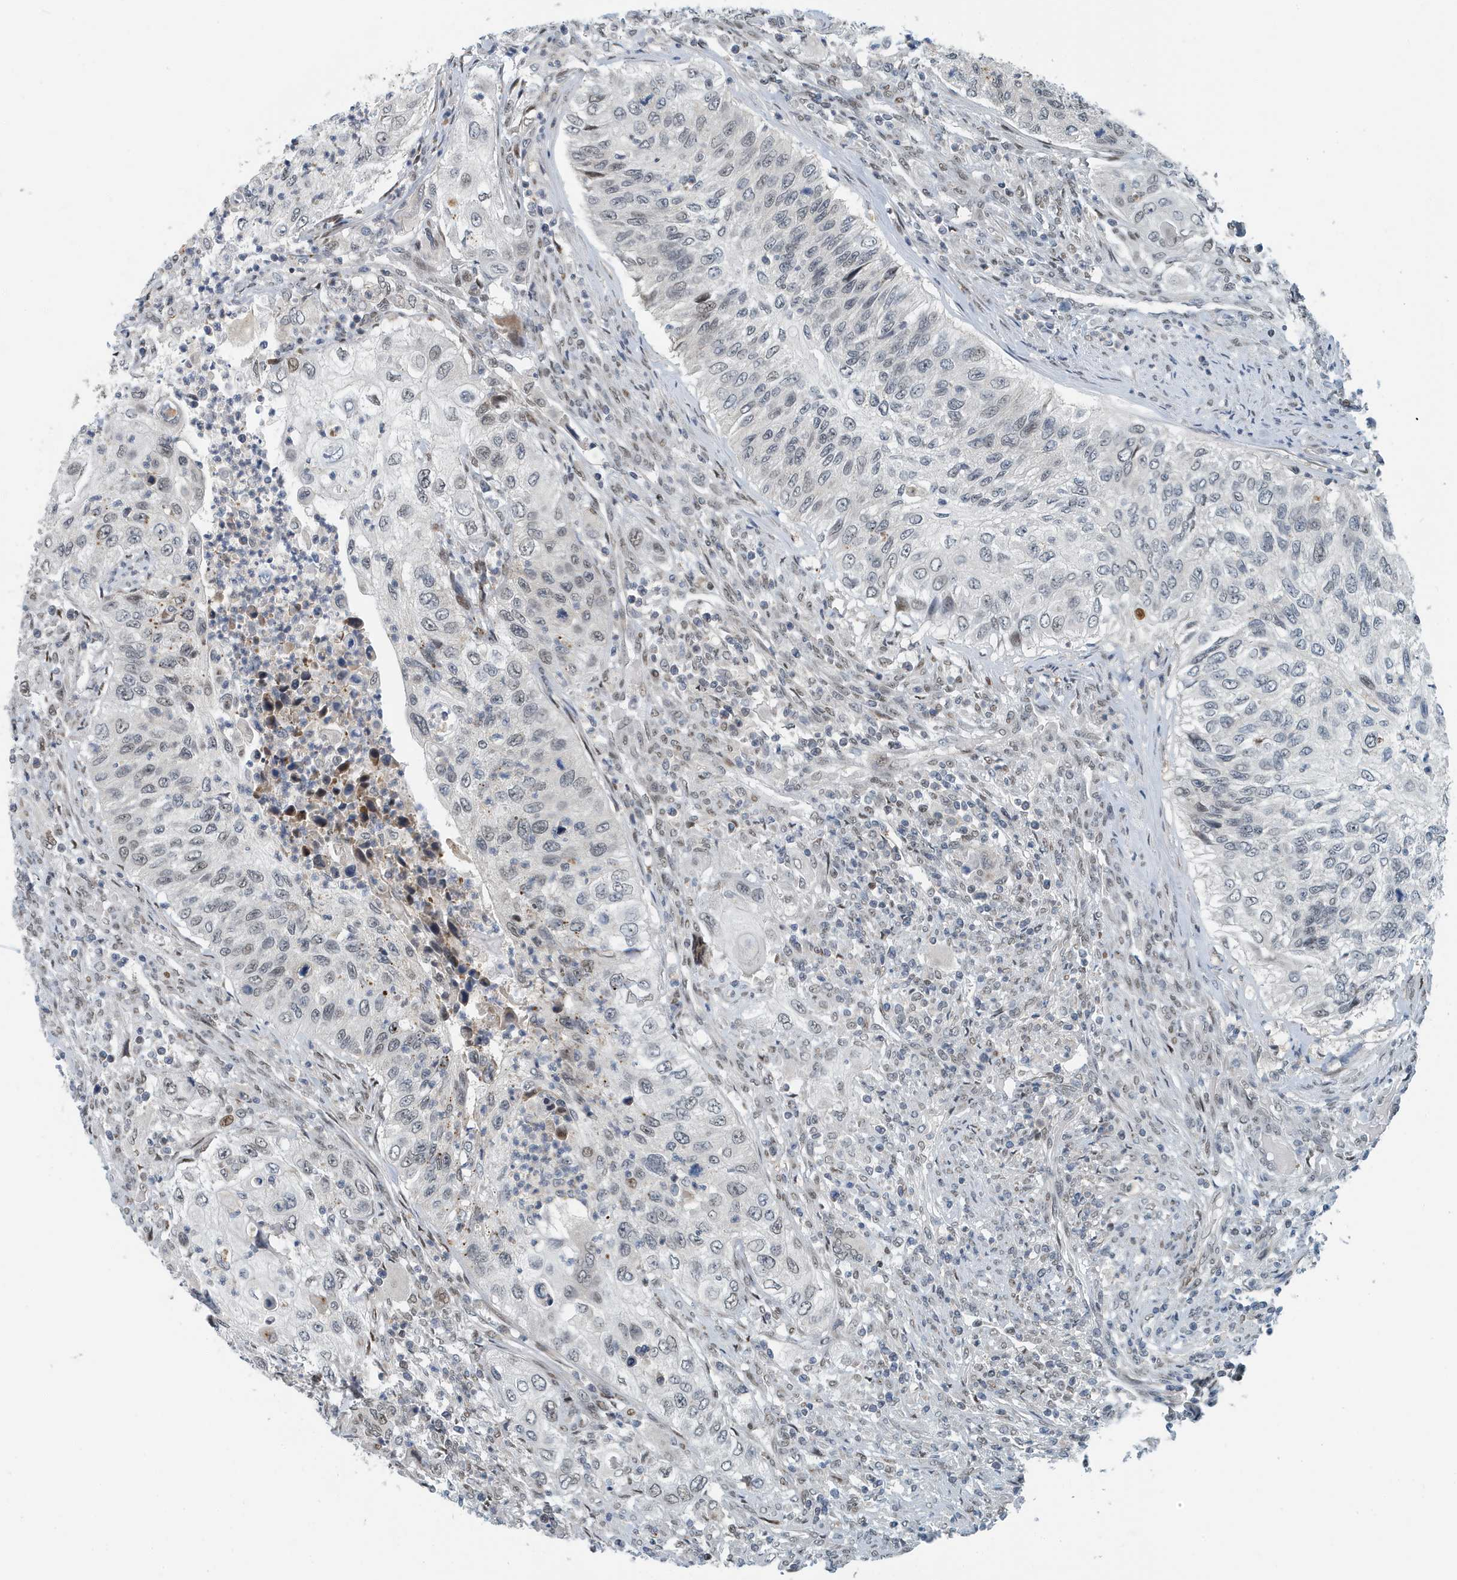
{"staining": {"intensity": "weak", "quantity": "<25%", "location": "nuclear"}, "tissue": "urothelial cancer", "cell_type": "Tumor cells", "image_type": "cancer", "snomed": [{"axis": "morphology", "description": "Urothelial carcinoma, High grade"}, {"axis": "topography", "description": "Urinary bladder"}], "caption": "Immunohistochemistry image of high-grade urothelial carcinoma stained for a protein (brown), which exhibits no positivity in tumor cells. (Stains: DAB IHC with hematoxylin counter stain, Microscopy: brightfield microscopy at high magnification).", "gene": "KIF15", "patient": {"sex": "female", "age": 60}}